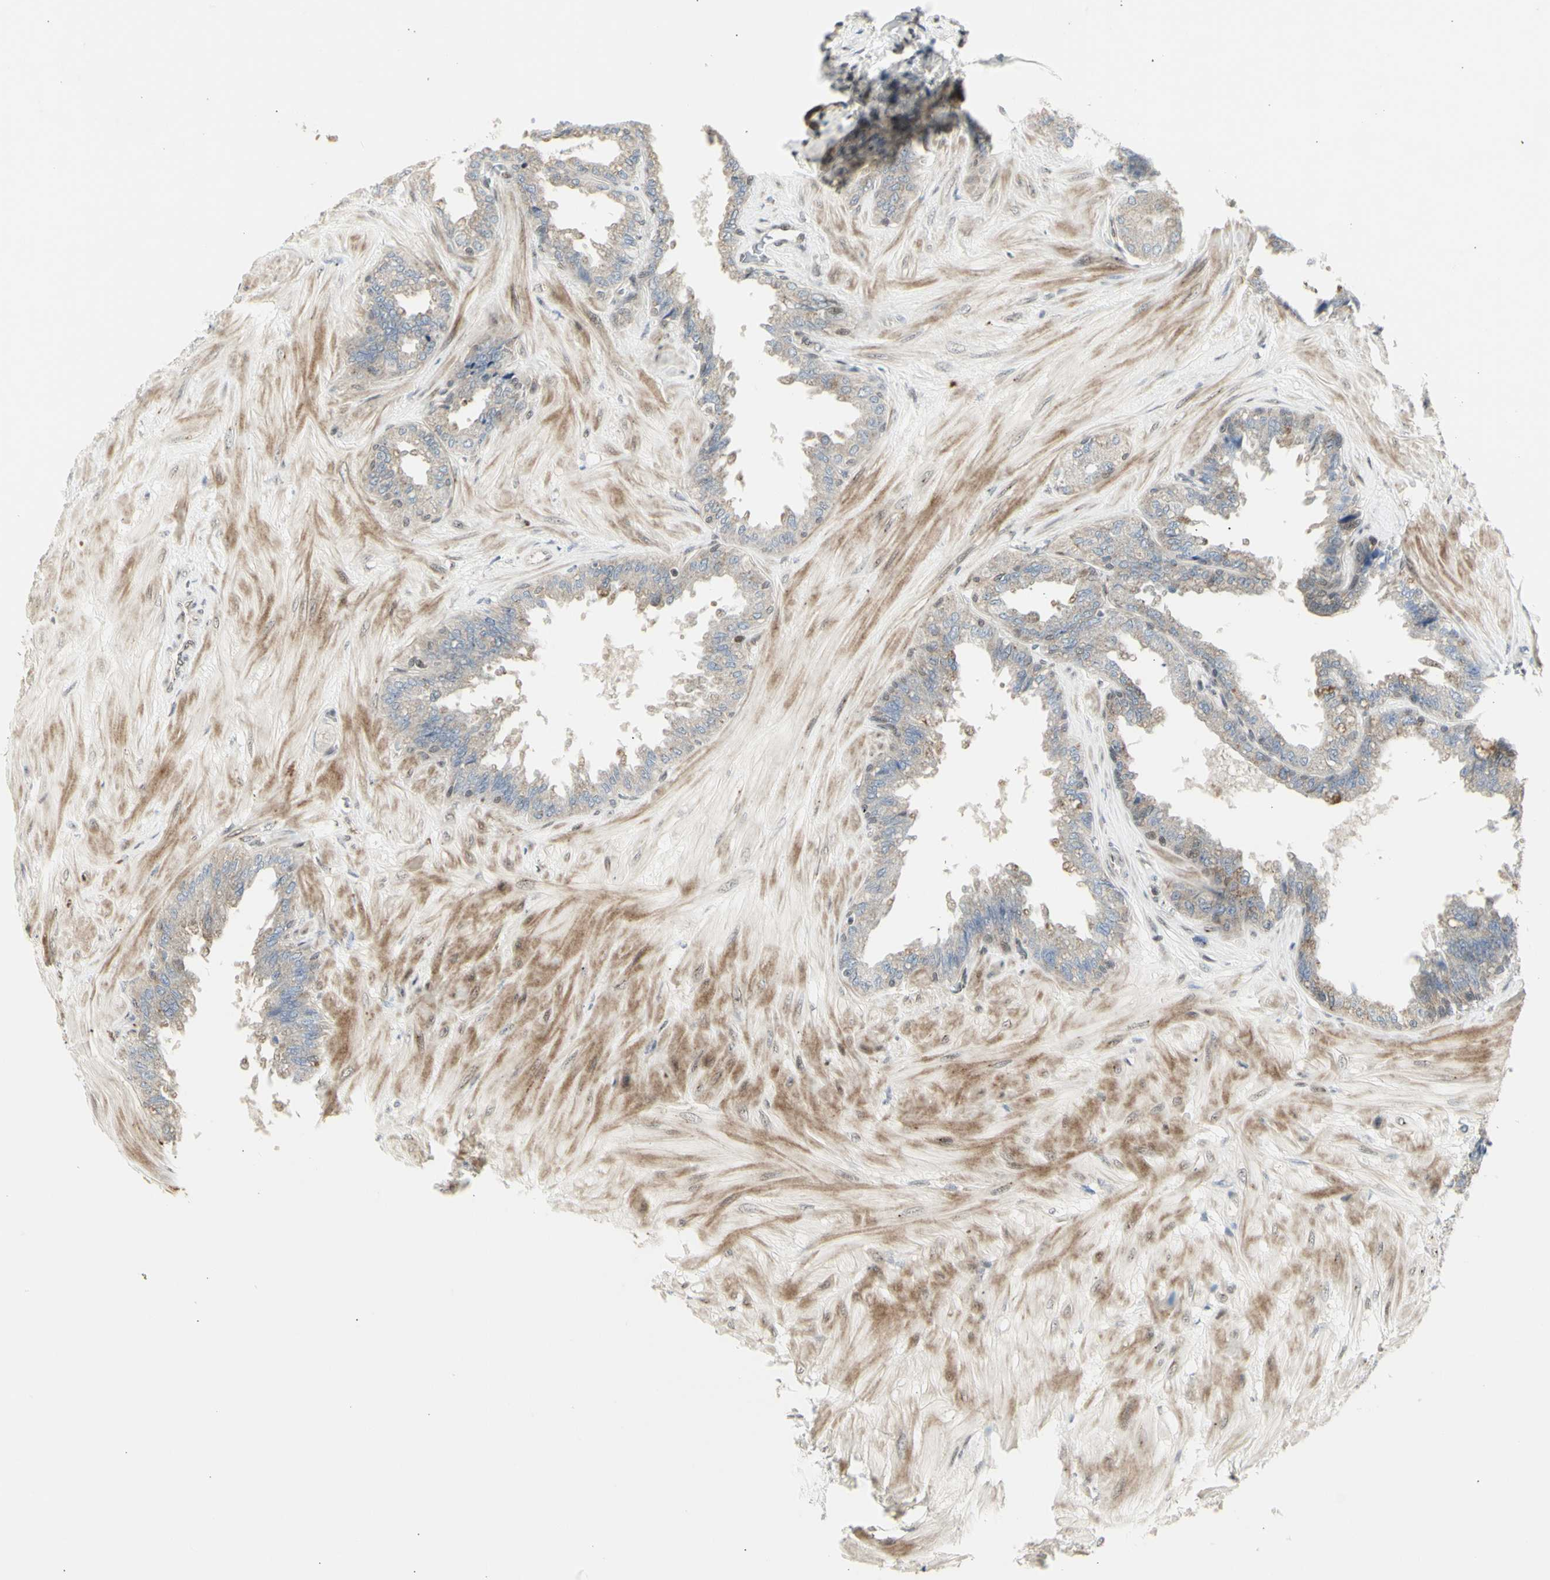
{"staining": {"intensity": "weak", "quantity": "25%-75%", "location": "cytoplasmic/membranous"}, "tissue": "seminal vesicle", "cell_type": "Glandular cells", "image_type": "normal", "snomed": [{"axis": "morphology", "description": "Normal tissue, NOS"}, {"axis": "topography", "description": "Seminal veicle"}], "caption": "Immunohistochemistry (IHC) image of benign seminal vesicle stained for a protein (brown), which reveals low levels of weak cytoplasmic/membranous staining in about 25%-75% of glandular cells.", "gene": "DHRS7B", "patient": {"sex": "male", "age": 46}}